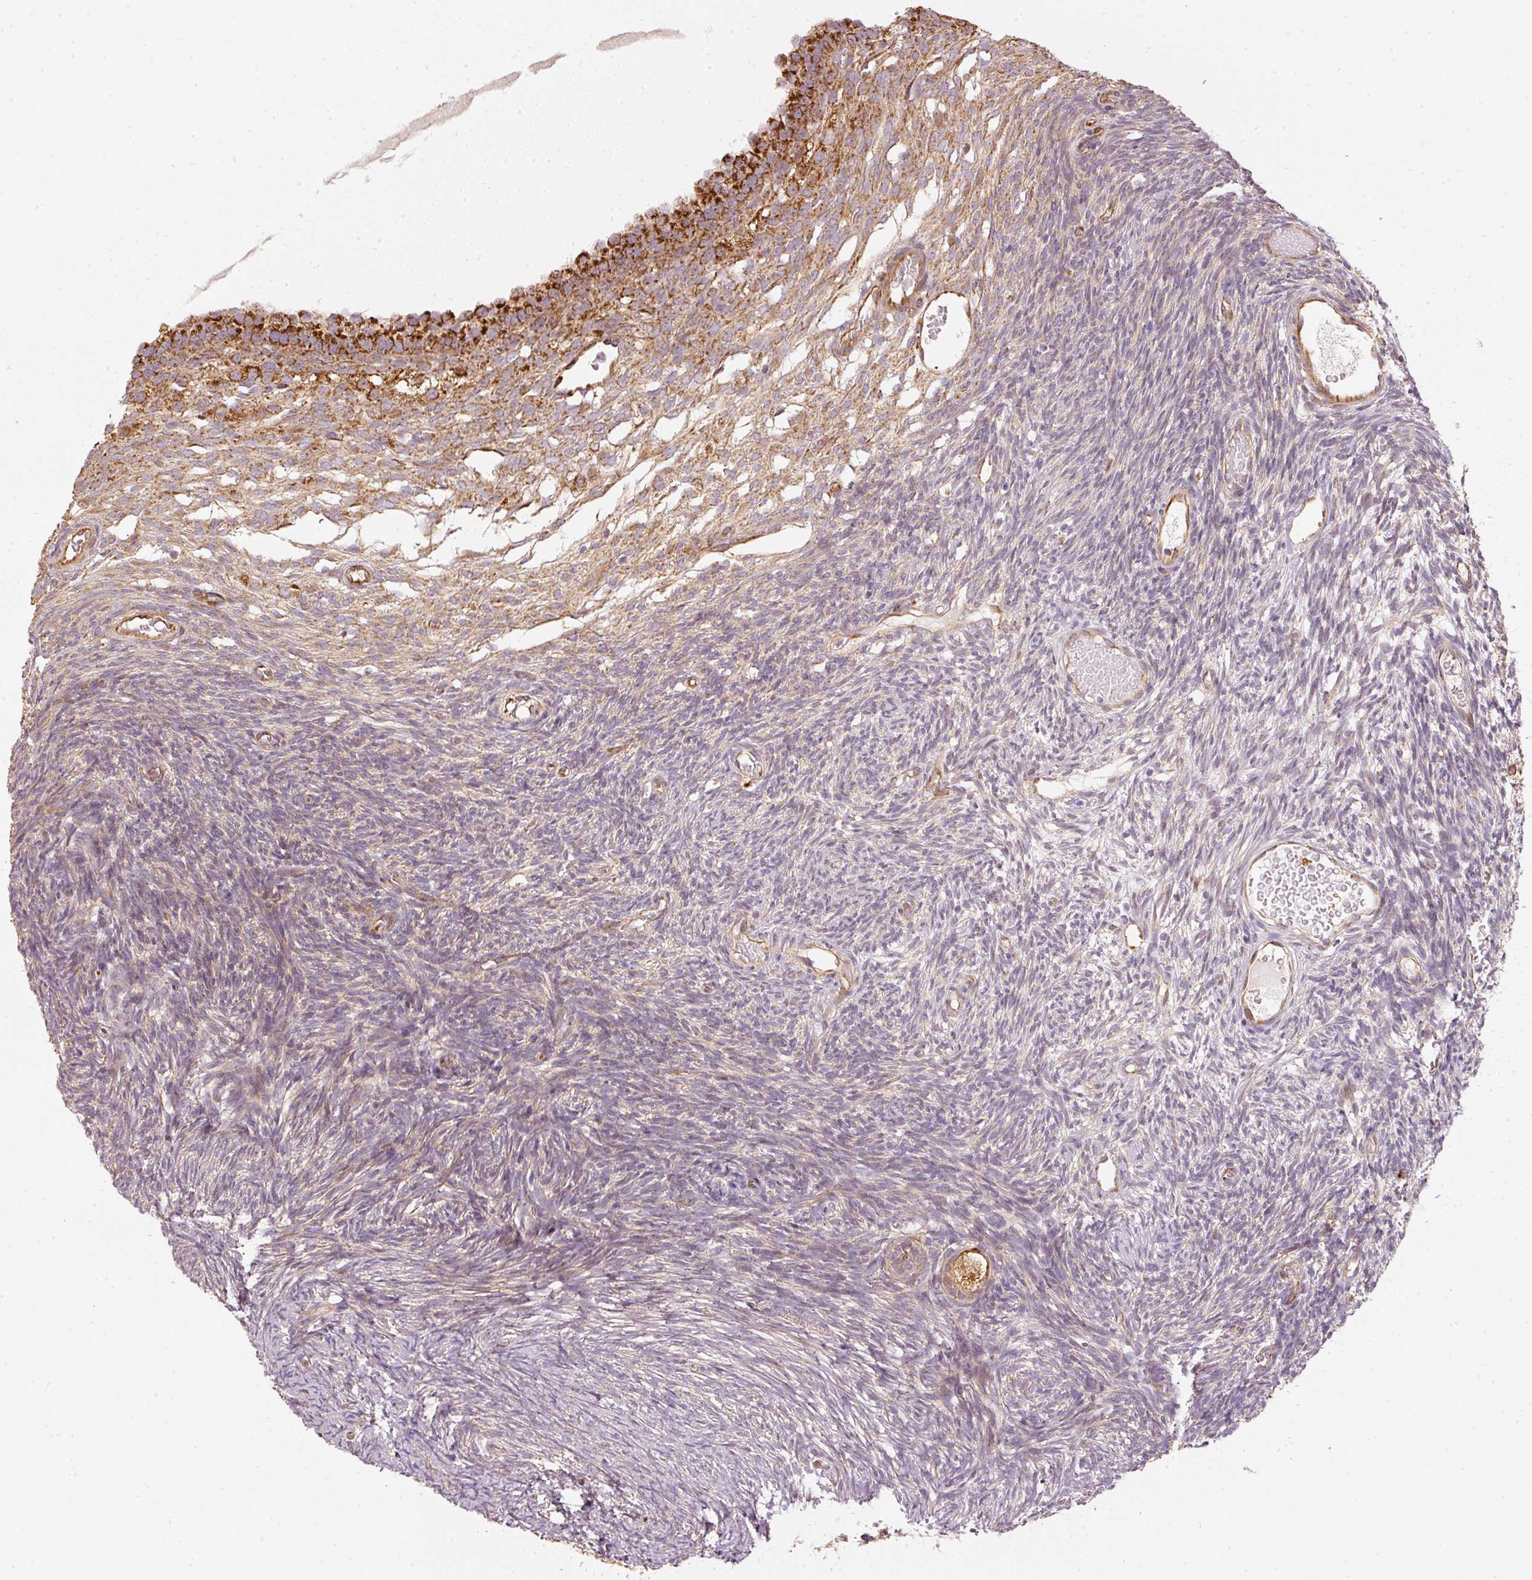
{"staining": {"intensity": "moderate", "quantity": ">75%", "location": "cytoplasmic/membranous"}, "tissue": "ovary", "cell_type": "Follicle cells", "image_type": "normal", "snomed": [{"axis": "morphology", "description": "Normal tissue, NOS"}, {"axis": "topography", "description": "Ovary"}], "caption": "Immunohistochemistry (IHC) photomicrograph of benign ovary stained for a protein (brown), which demonstrates medium levels of moderate cytoplasmic/membranous expression in approximately >75% of follicle cells.", "gene": "MTHFD1L", "patient": {"sex": "female", "age": 39}}